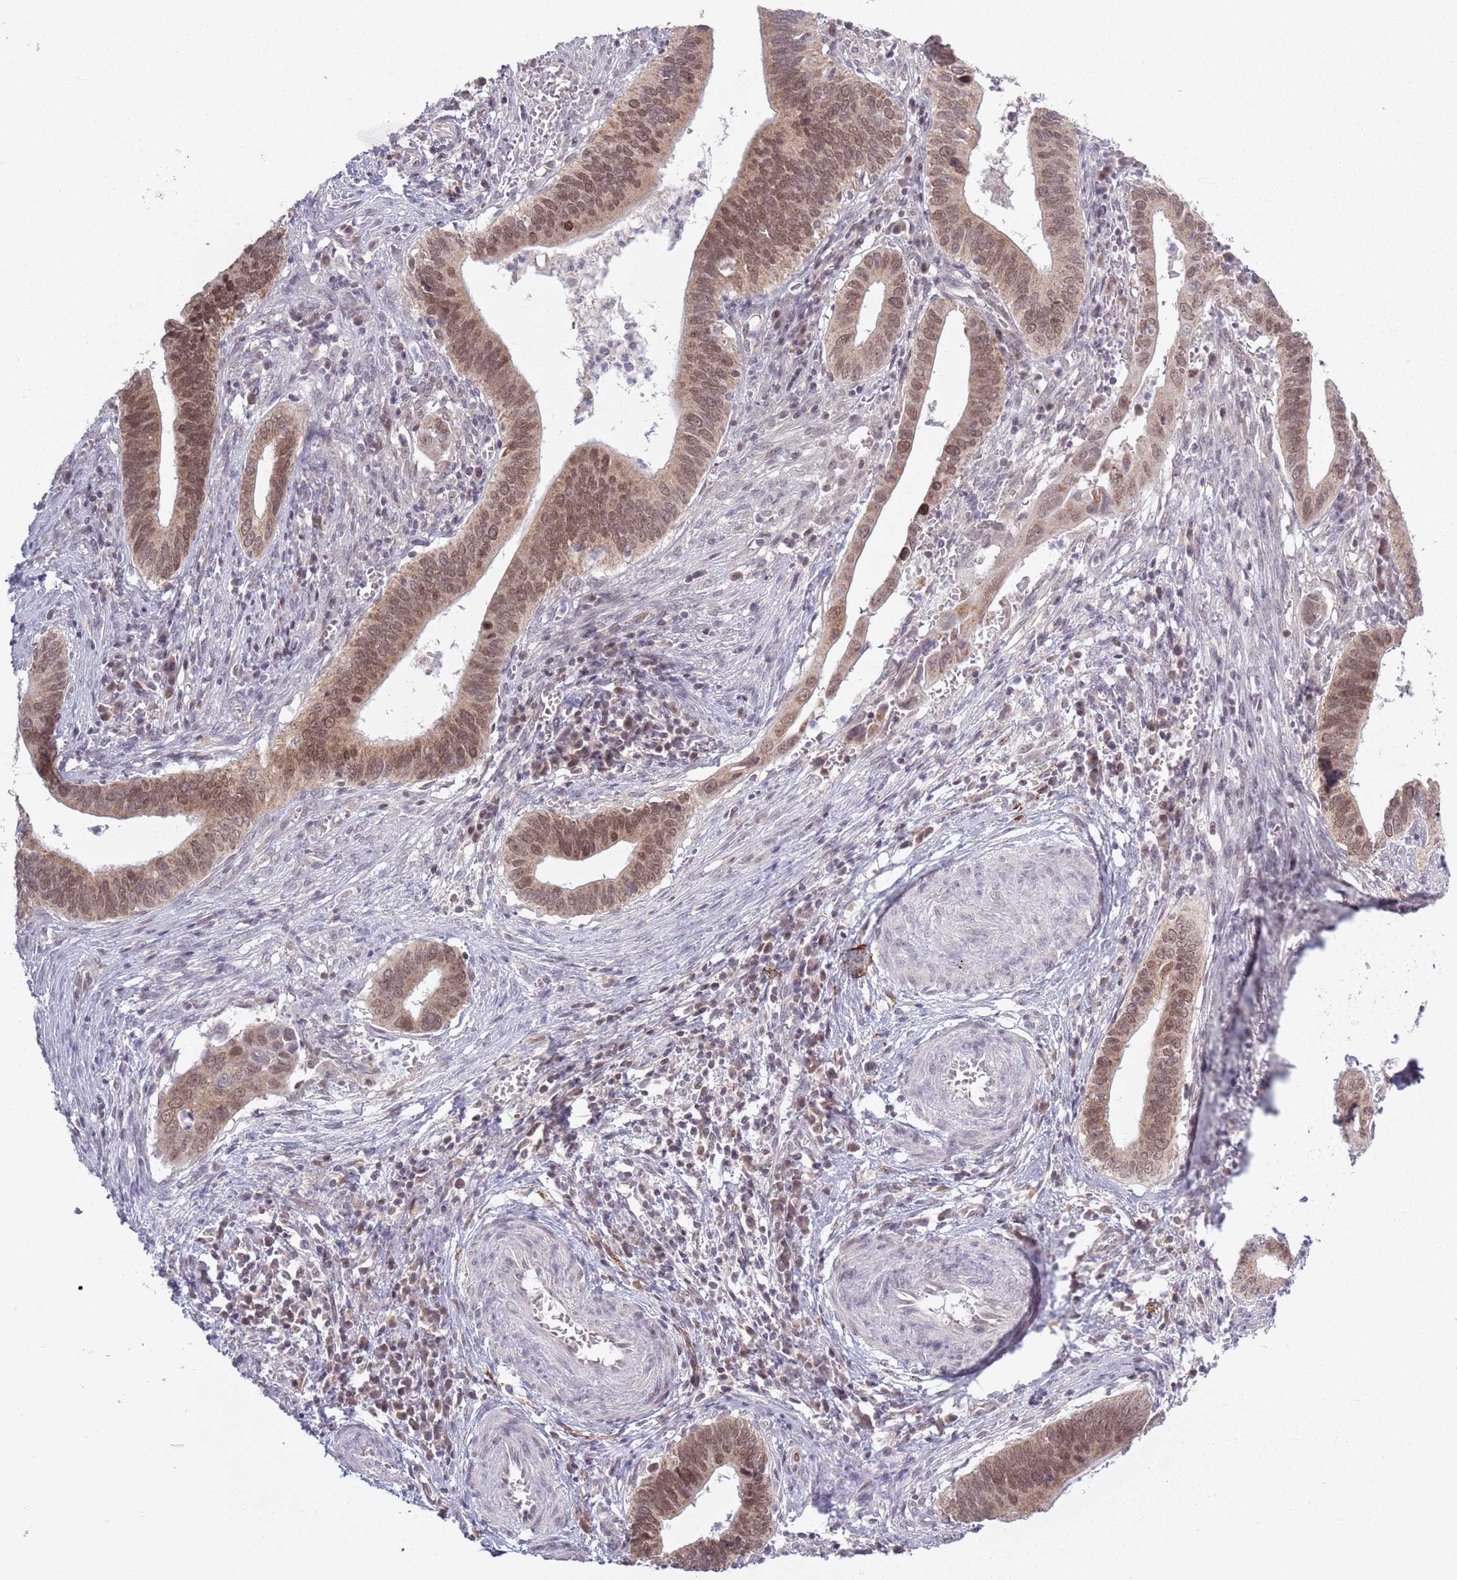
{"staining": {"intensity": "moderate", "quantity": ">75%", "location": "cytoplasmic/membranous,nuclear"}, "tissue": "cervical cancer", "cell_type": "Tumor cells", "image_type": "cancer", "snomed": [{"axis": "morphology", "description": "Adenocarcinoma, NOS"}, {"axis": "topography", "description": "Cervix"}], "caption": "Immunohistochemical staining of human cervical cancer (adenocarcinoma) exhibits medium levels of moderate cytoplasmic/membranous and nuclear protein staining in about >75% of tumor cells. (DAB IHC, brown staining for protein, blue staining for nuclei).", "gene": "MRPL34", "patient": {"sex": "female", "age": 42}}